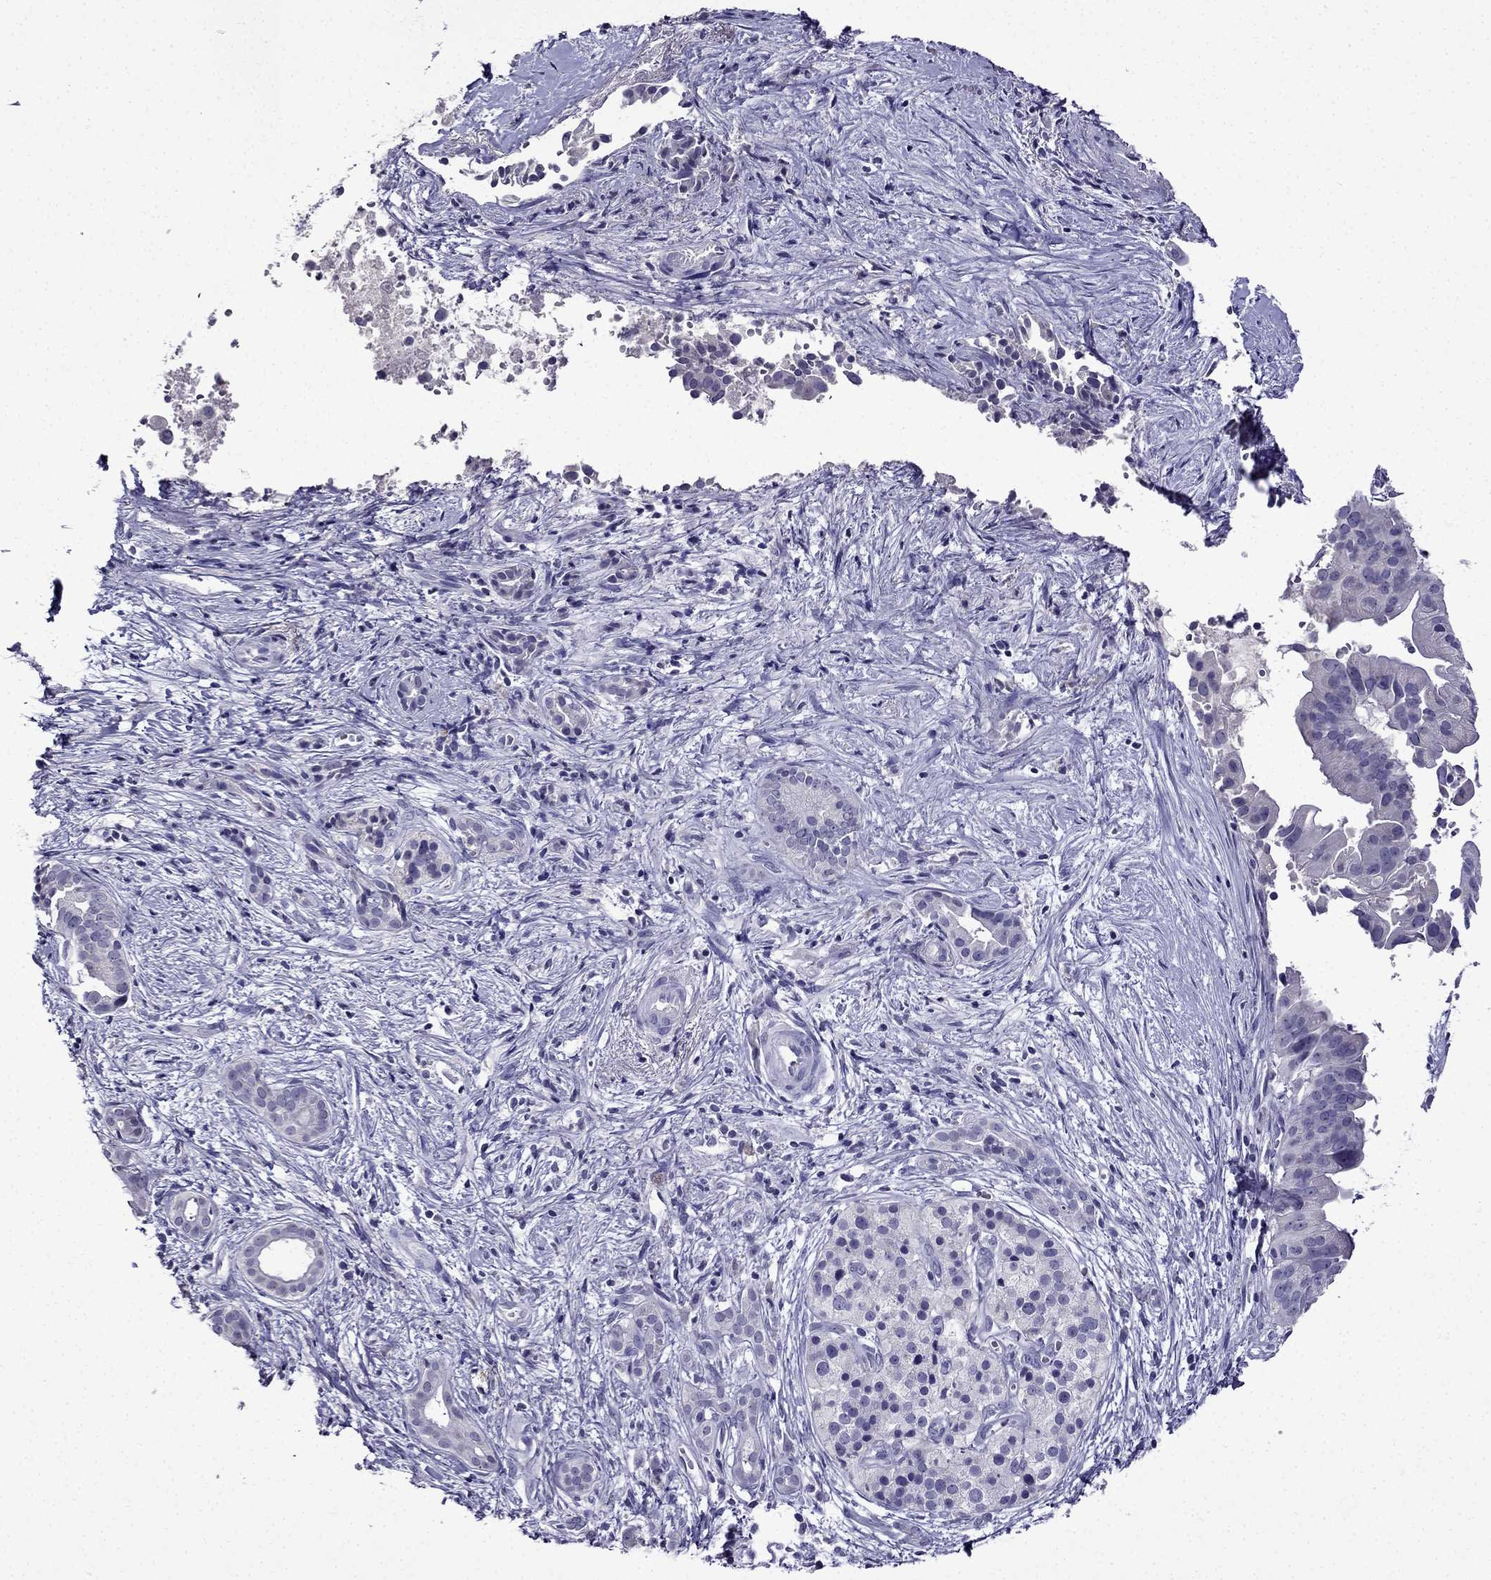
{"staining": {"intensity": "negative", "quantity": "none", "location": "none"}, "tissue": "pancreatic cancer", "cell_type": "Tumor cells", "image_type": "cancer", "snomed": [{"axis": "morphology", "description": "Adenocarcinoma, NOS"}, {"axis": "topography", "description": "Pancreas"}], "caption": "Immunohistochemistry (IHC) histopathology image of pancreatic adenocarcinoma stained for a protein (brown), which shows no expression in tumor cells.", "gene": "DNAH17", "patient": {"sex": "male", "age": 61}}